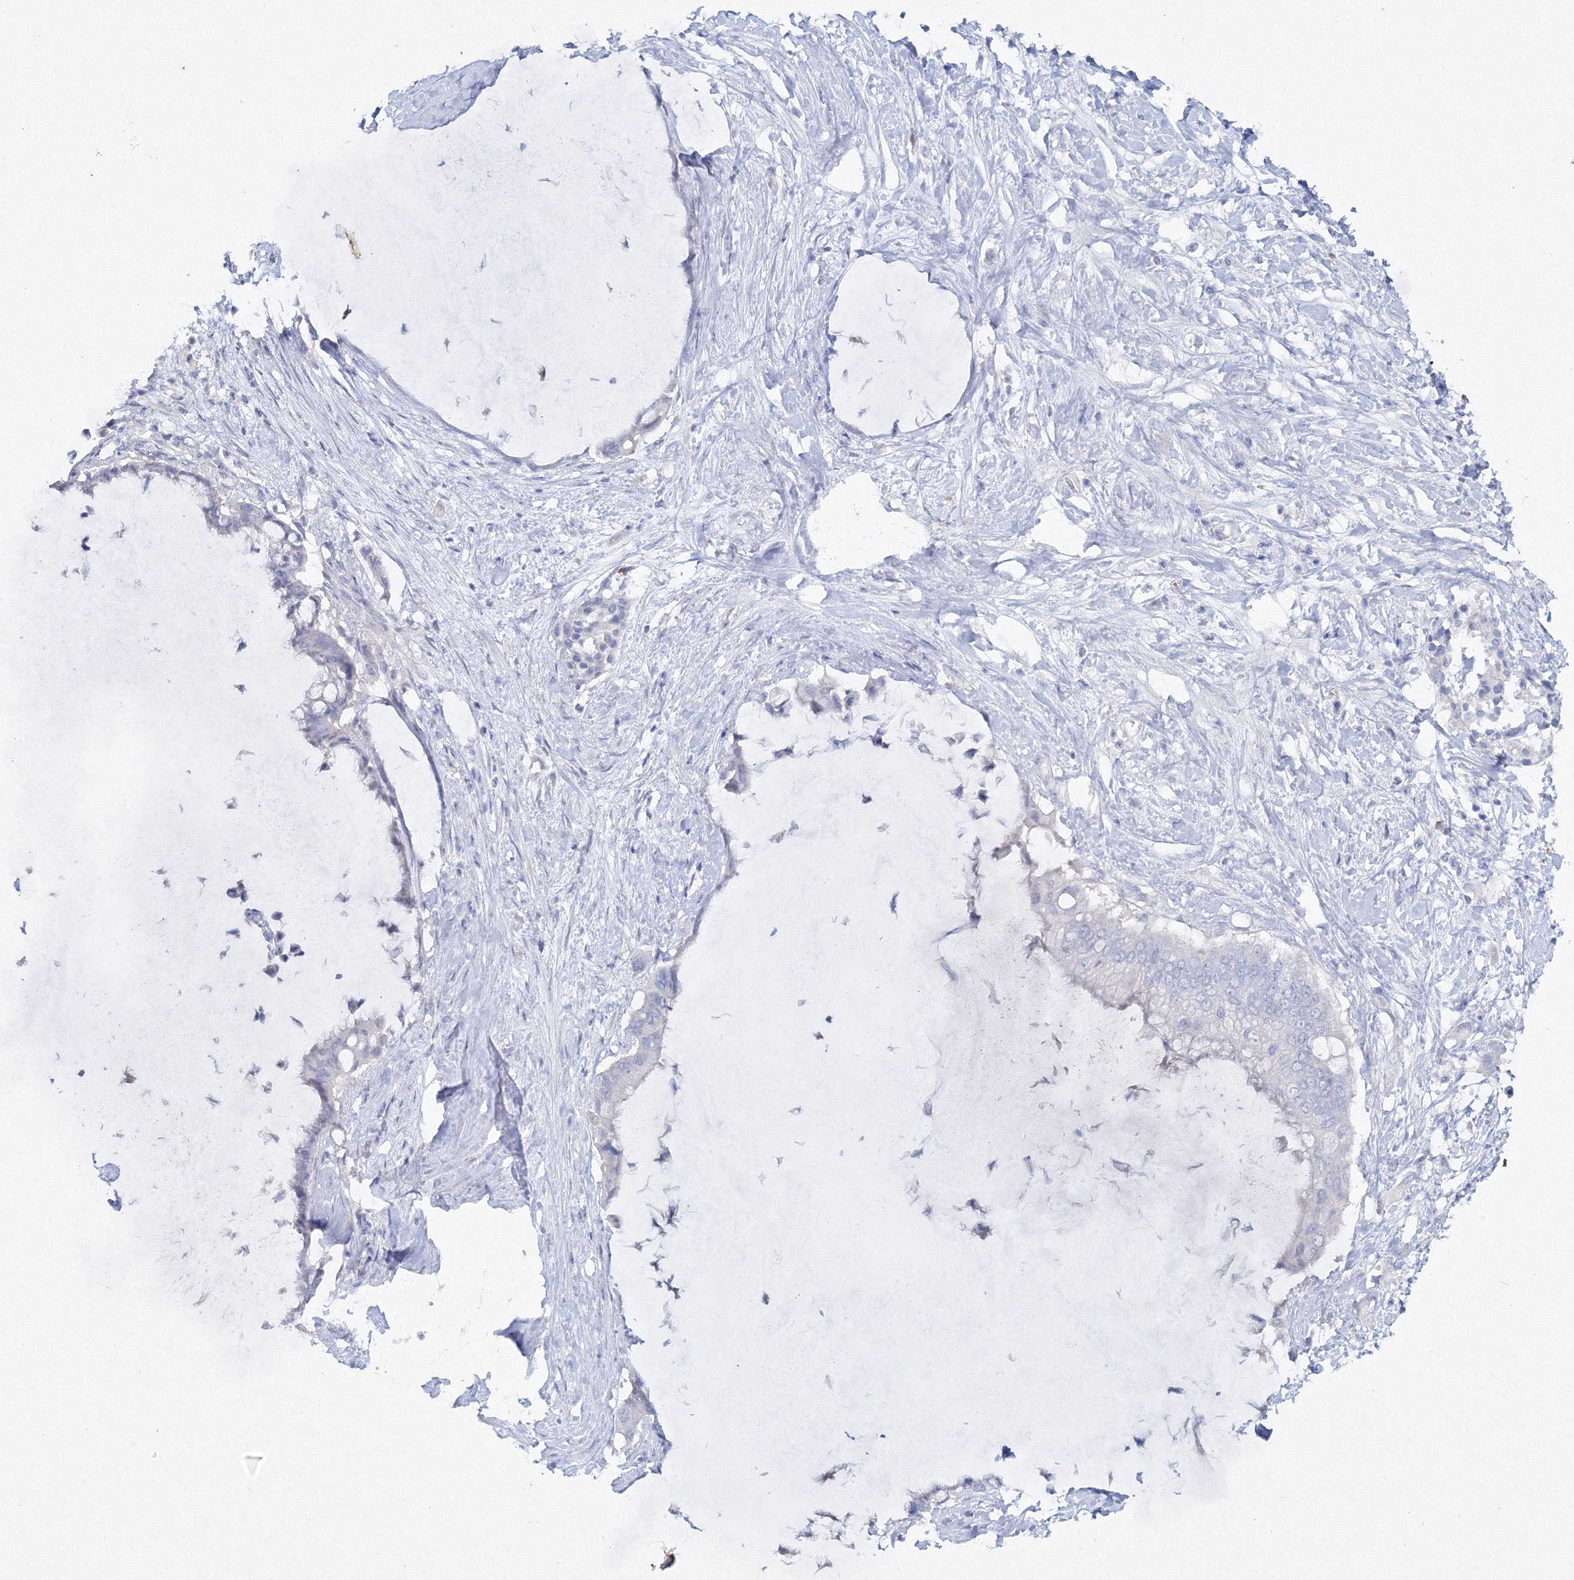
{"staining": {"intensity": "negative", "quantity": "none", "location": "none"}, "tissue": "pancreatic cancer", "cell_type": "Tumor cells", "image_type": "cancer", "snomed": [{"axis": "morphology", "description": "Adenocarcinoma, NOS"}, {"axis": "topography", "description": "Pancreas"}], "caption": "Immunohistochemical staining of pancreatic adenocarcinoma shows no significant staining in tumor cells. (IHC, brightfield microscopy, high magnification).", "gene": "GCKR", "patient": {"sex": "male", "age": 41}}